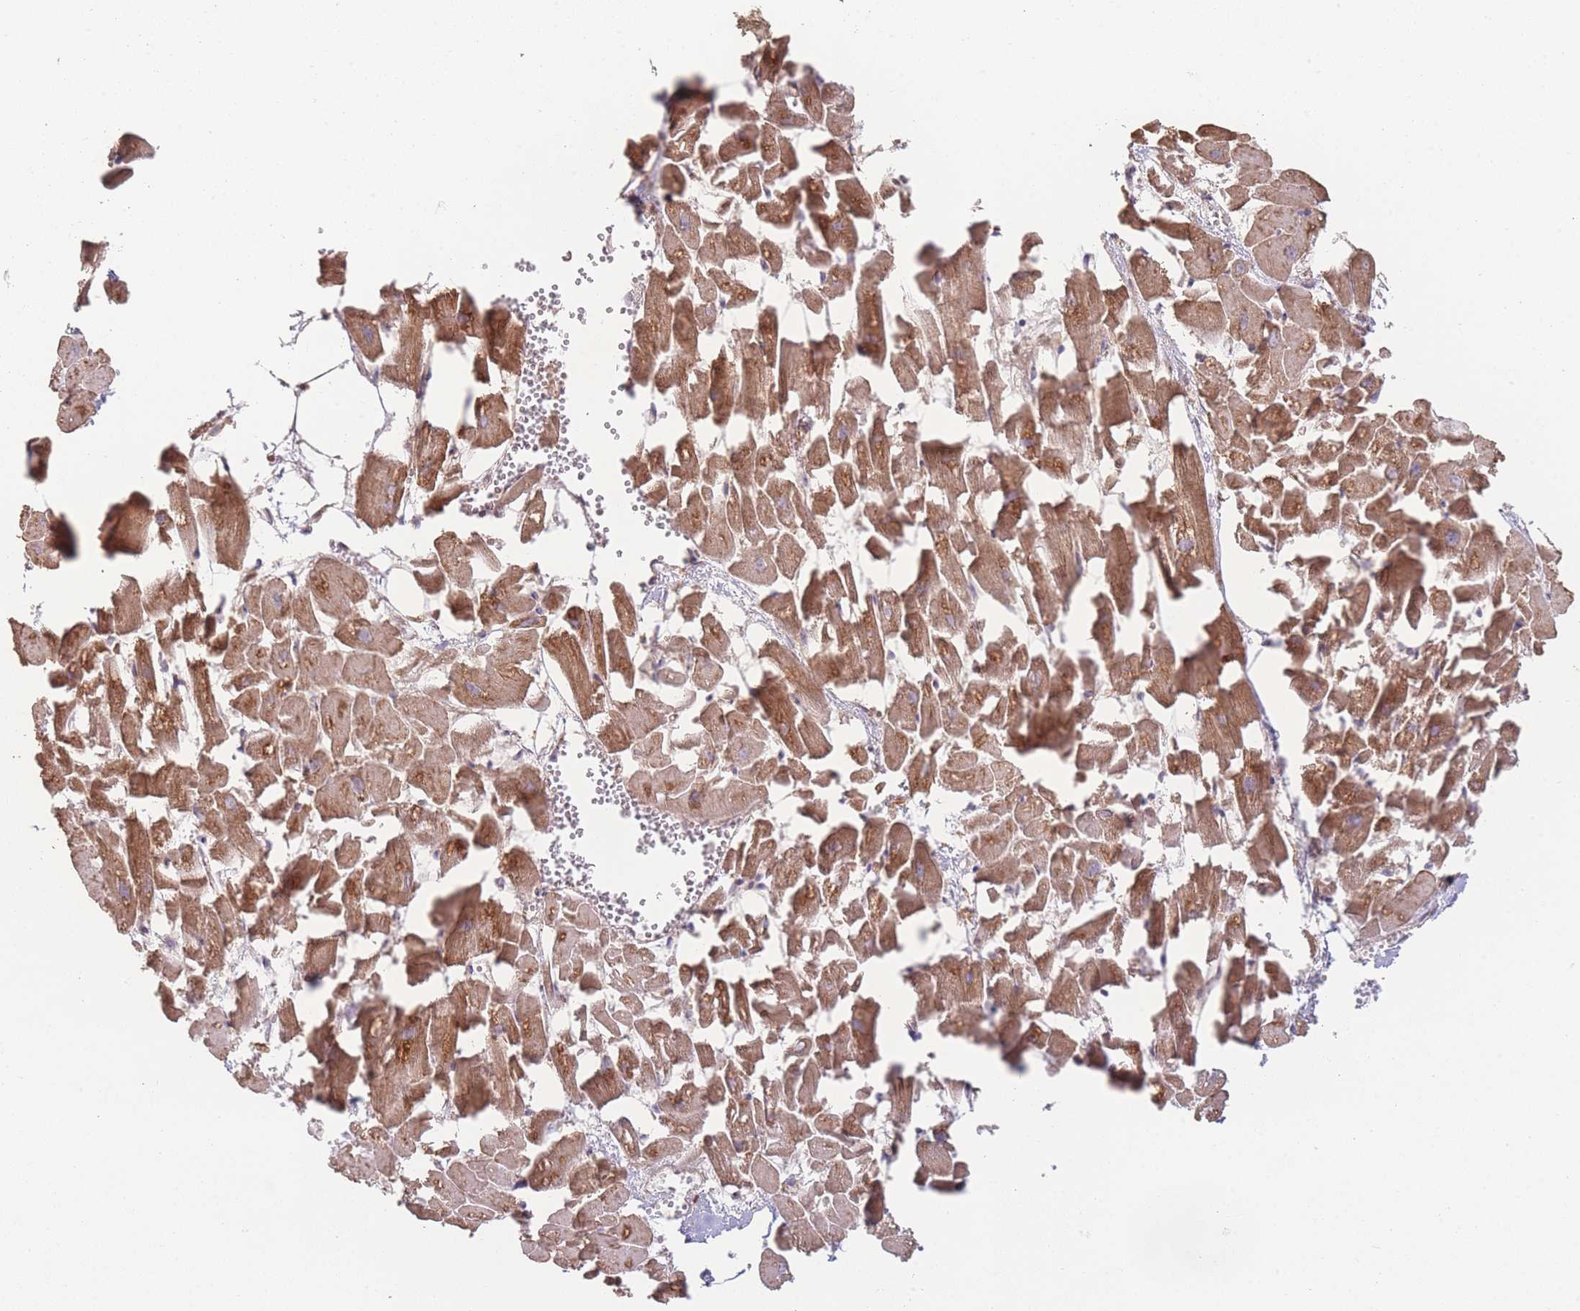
{"staining": {"intensity": "strong", "quantity": ">75%", "location": "cytoplasmic/membranous"}, "tissue": "heart muscle", "cell_type": "Cardiomyocytes", "image_type": "normal", "snomed": [{"axis": "morphology", "description": "Normal tissue, NOS"}, {"axis": "topography", "description": "Heart"}], "caption": "The histopathology image shows a brown stain indicating the presence of a protein in the cytoplasmic/membranous of cardiomyocytes in heart muscle.", "gene": "PXMP4", "patient": {"sex": "female", "age": 64}}